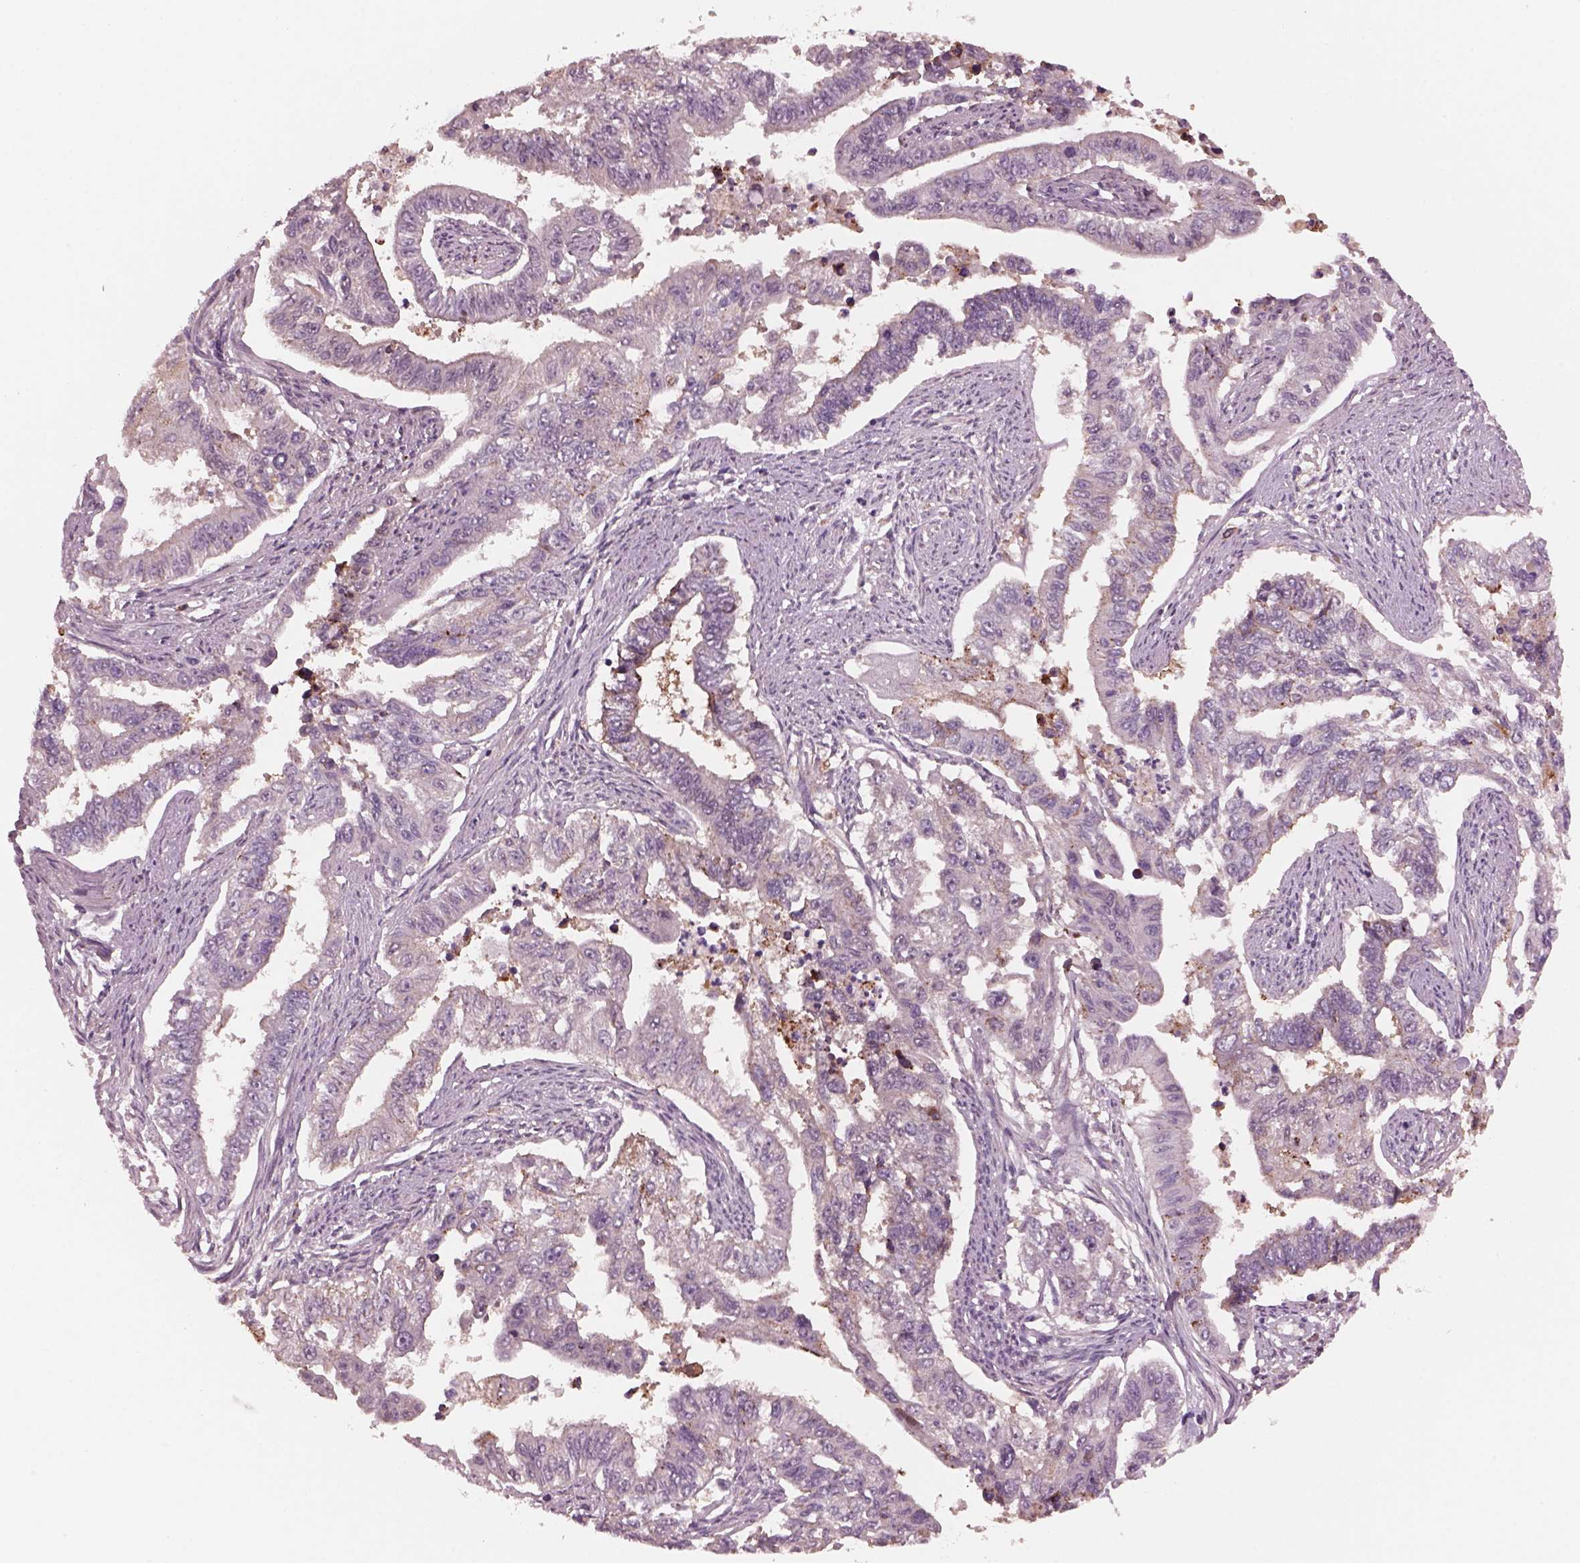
{"staining": {"intensity": "negative", "quantity": "none", "location": "none"}, "tissue": "endometrial cancer", "cell_type": "Tumor cells", "image_type": "cancer", "snomed": [{"axis": "morphology", "description": "Adenocarcinoma, NOS"}, {"axis": "topography", "description": "Uterus"}], "caption": "Immunohistochemical staining of human endometrial adenocarcinoma demonstrates no significant positivity in tumor cells.", "gene": "SRI", "patient": {"sex": "female", "age": 59}}